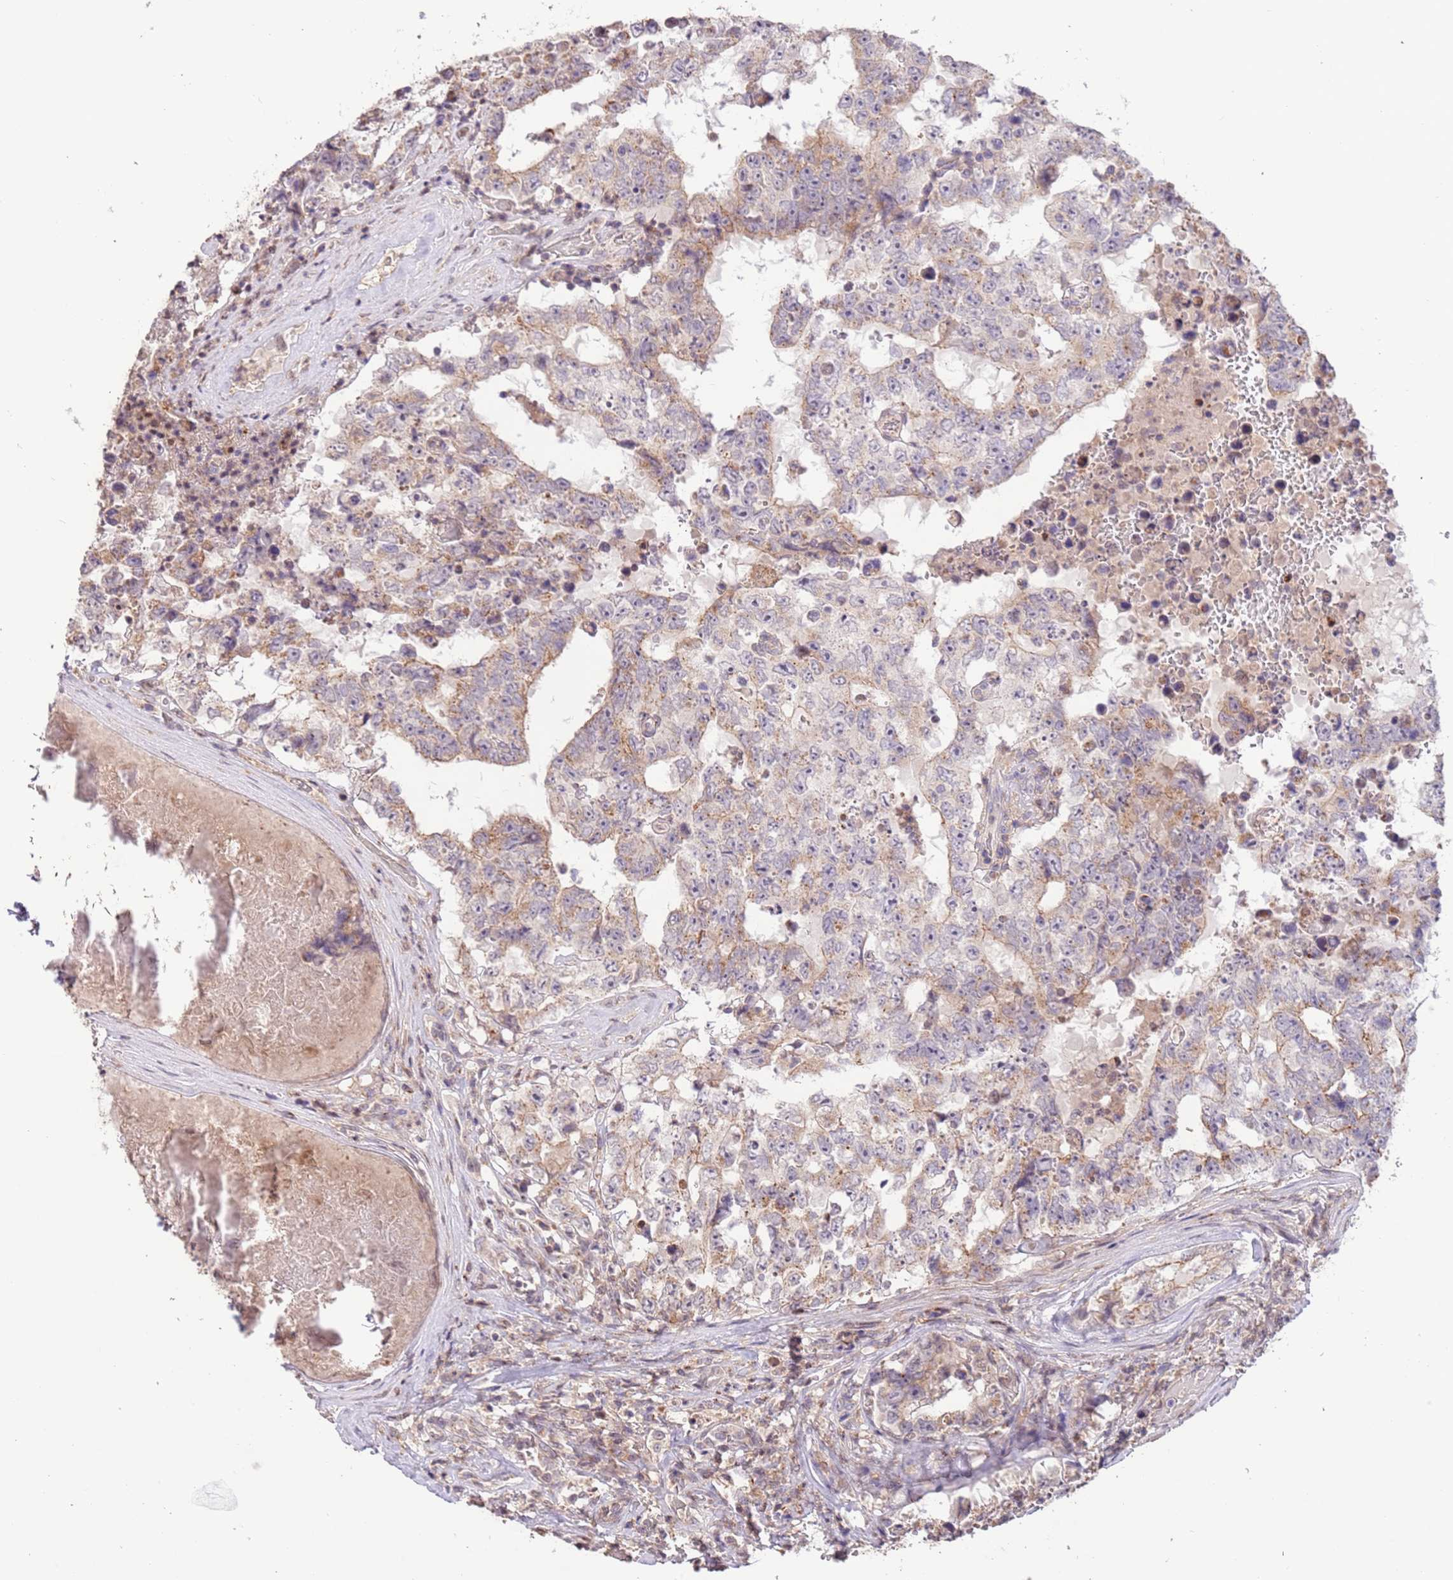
{"staining": {"intensity": "weak", "quantity": "<25%", "location": "cytoplasmic/membranous"}, "tissue": "testis cancer", "cell_type": "Tumor cells", "image_type": "cancer", "snomed": [{"axis": "morphology", "description": "Normal tissue, NOS"}, {"axis": "morphology", "description": "Carcinoma, Embryonal, NOS"}, {"axis": "topography", "description": "Testis"}, {"axis": "topography", "description": "Epididymis"}], "caption": "Immunohistochemical staining of human testis embryonal carcinoma reveals no significant positivity in tumor cells. (DAB immunohistochemistry visualized using brightfield microscopy, high magnification).", "gene": "SLC16A4", "patient": {"sex": "male", "age": 25}}